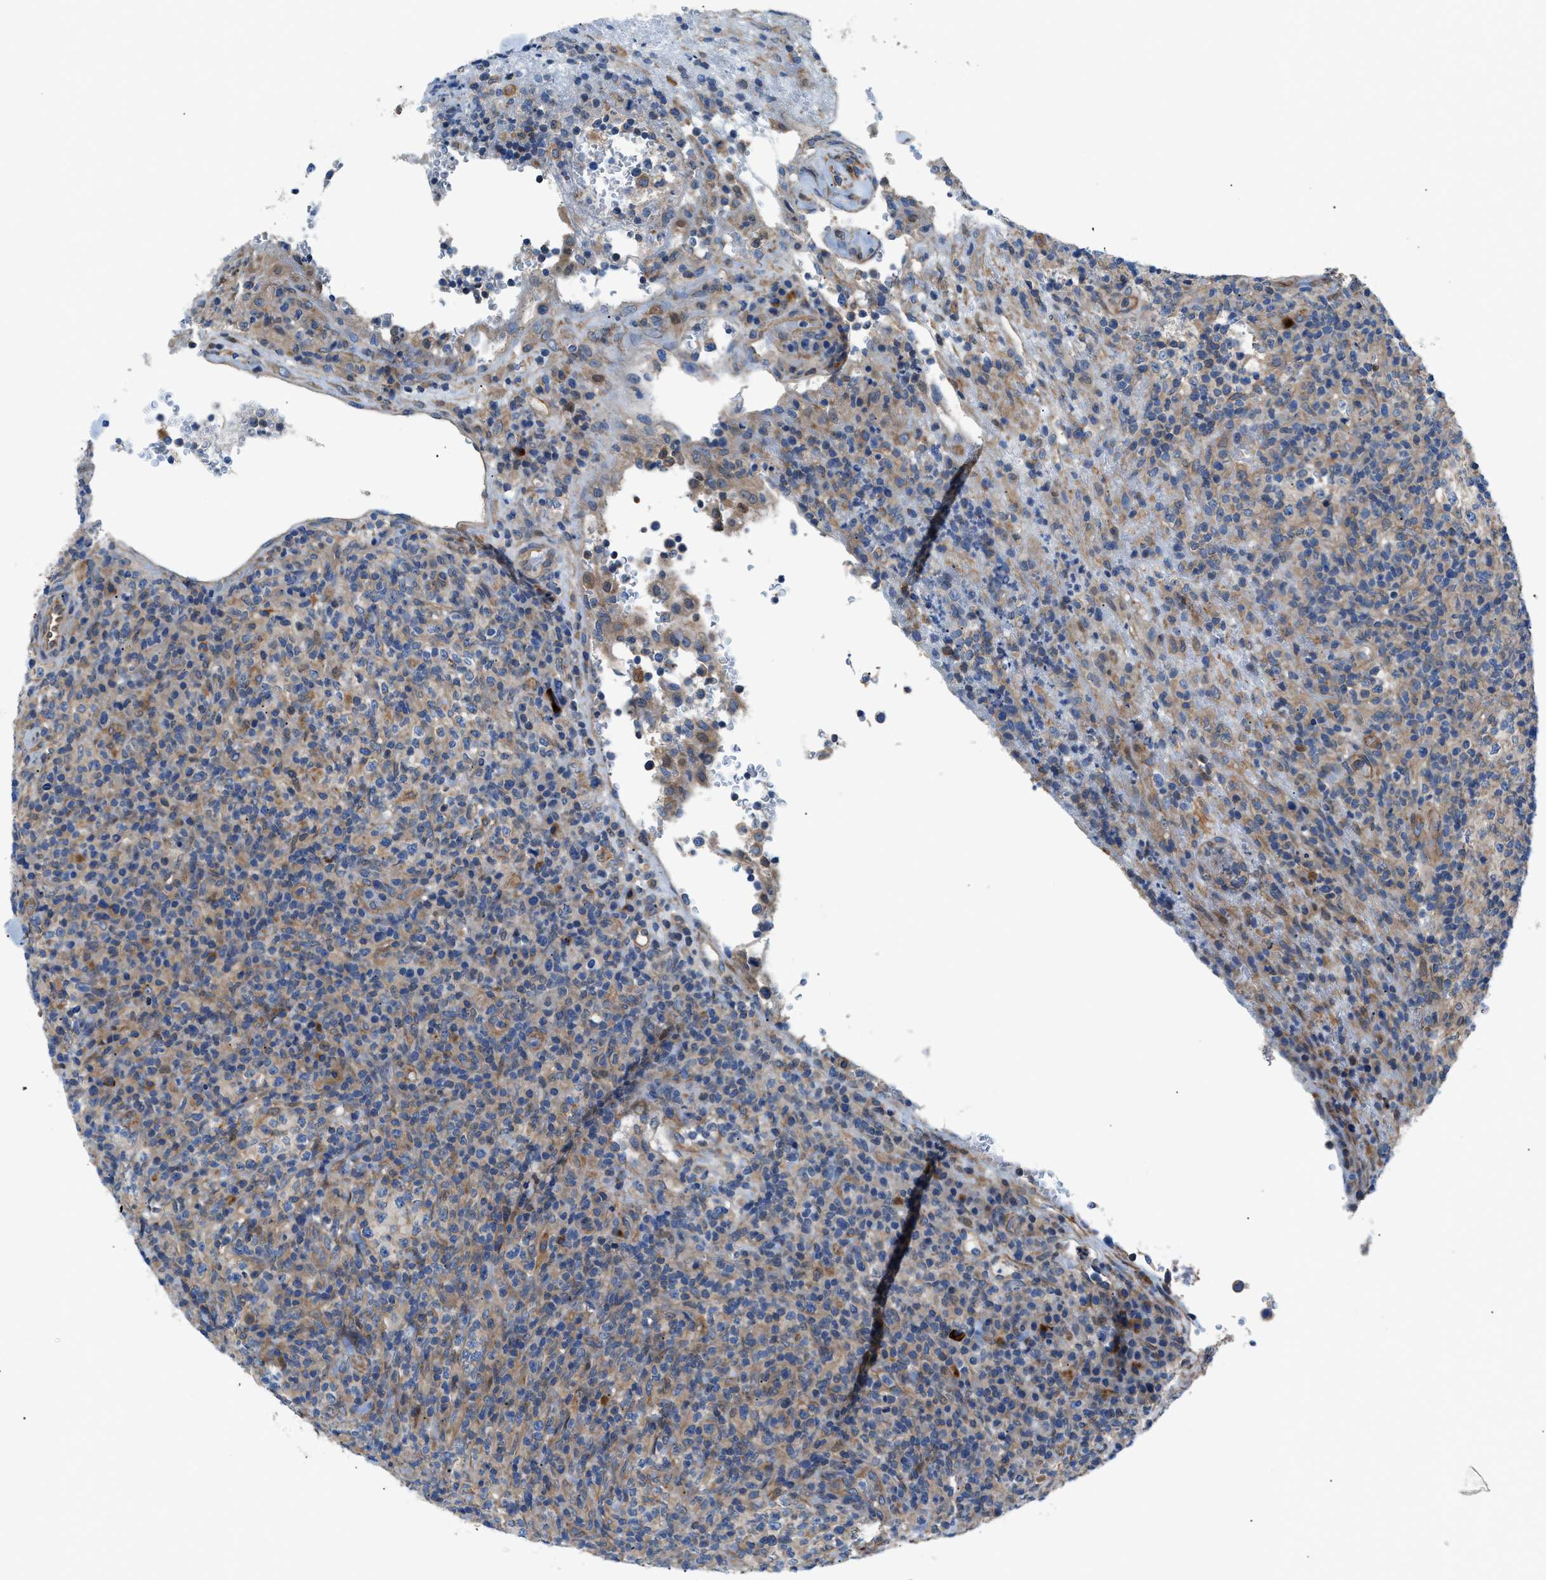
{"staining": {"intensity": "weak", "quantity": ">75%", "location": "cytoplasmic/membranous"}, "tissue": "lymphoma", "cell_type": "Tumor cells", "image_type": "cancer", "snomed": [{"axis": "morphology", "description": "Malignant lymphoma, non-Hodgkin's type, High grade"}, {"axis": "topography", "description": "Lymph node"}], "caption": "Lymphoma was stained to show a protein in brown. There is low levels of weak cytoplasmic/membranous positivity in about >75% of tumor cells. Immunohistochemistry (ihc) stains the protein of interest in brown and the nuclei are stained blue.", "gene": "DMAC1", "patient": {"sex": "female", "age": 76}}